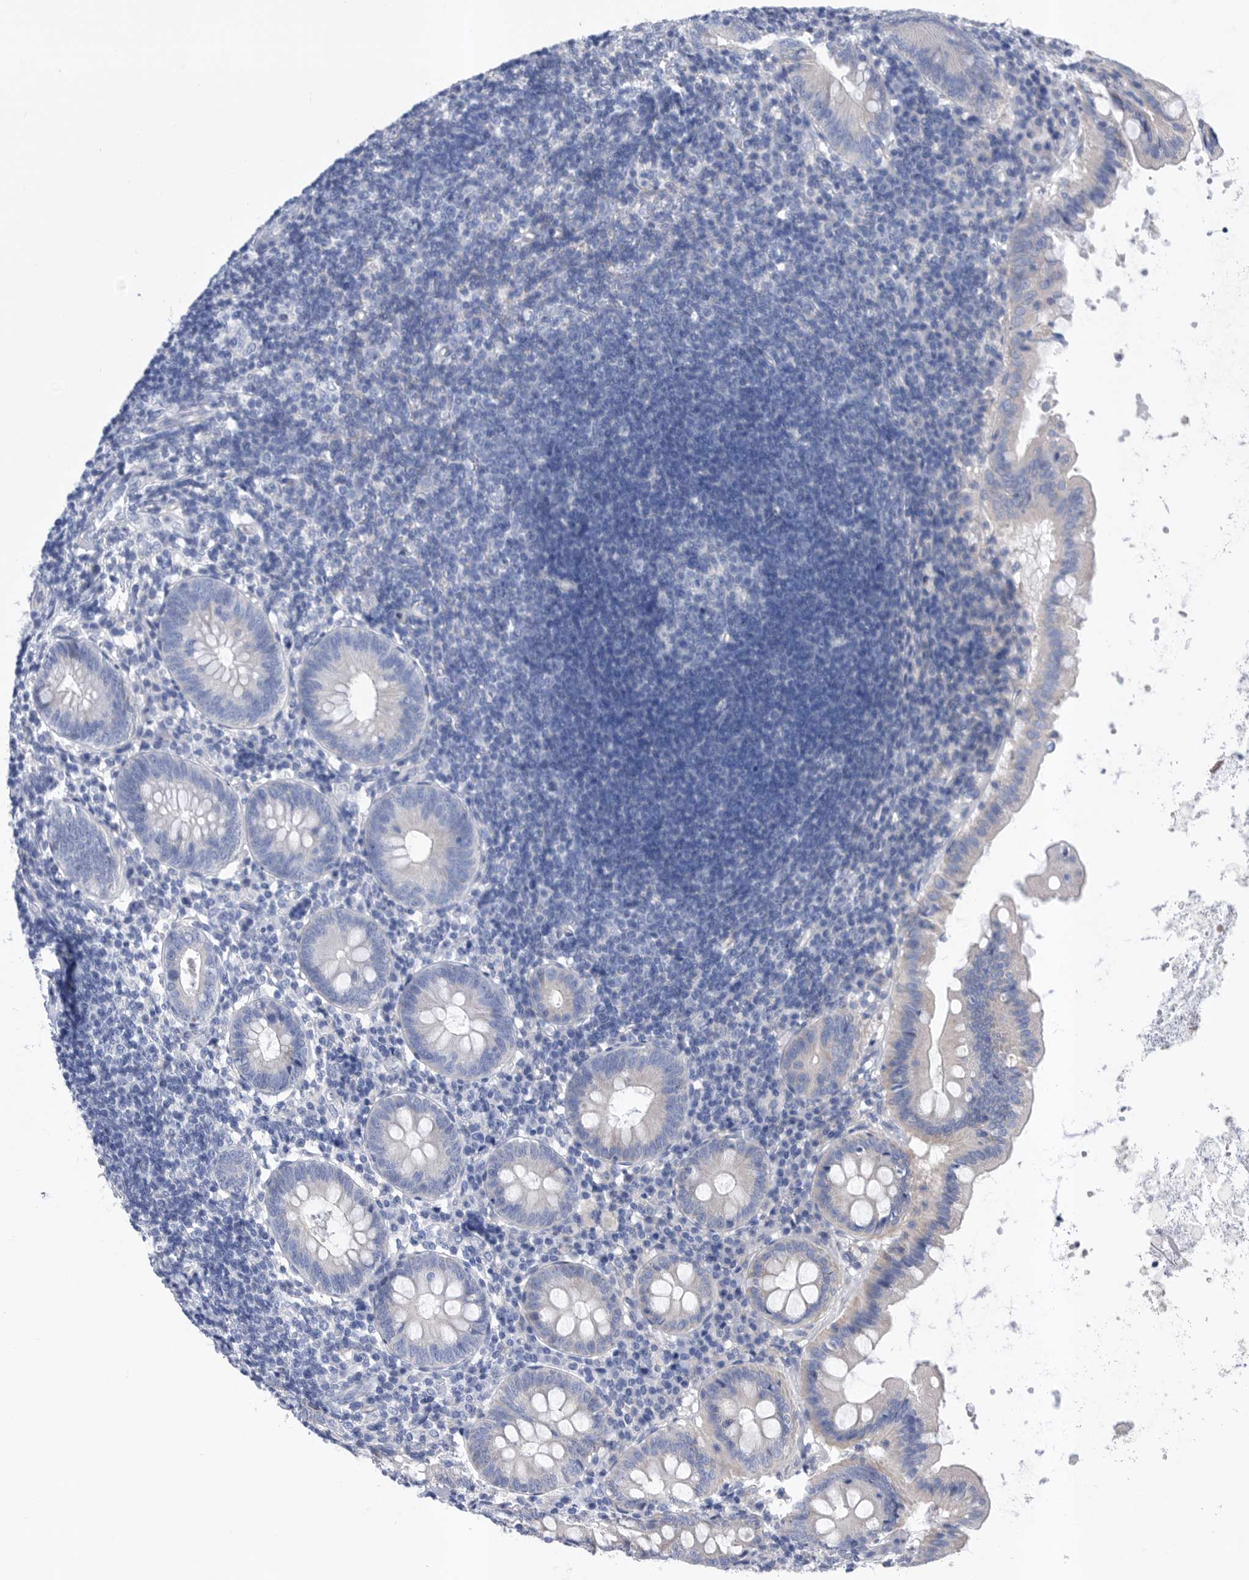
{"staining": {"intensity": "negative", "quantity": "none", "location": "none"}, "tissue": "appendix", "cell_type": "Glandular cells", "image_type": "normal", "snomed": [{"axis": "morphology", "description": "Normal tissue, NOS"}, {"axis": "topography", "description": "Appendix"}], "caption": "The histopathology image demonstrates no staining of glandular cells in normal appendix.", "gene": "ATP13A3", "patient": {"sex": "female", "age": 54}}